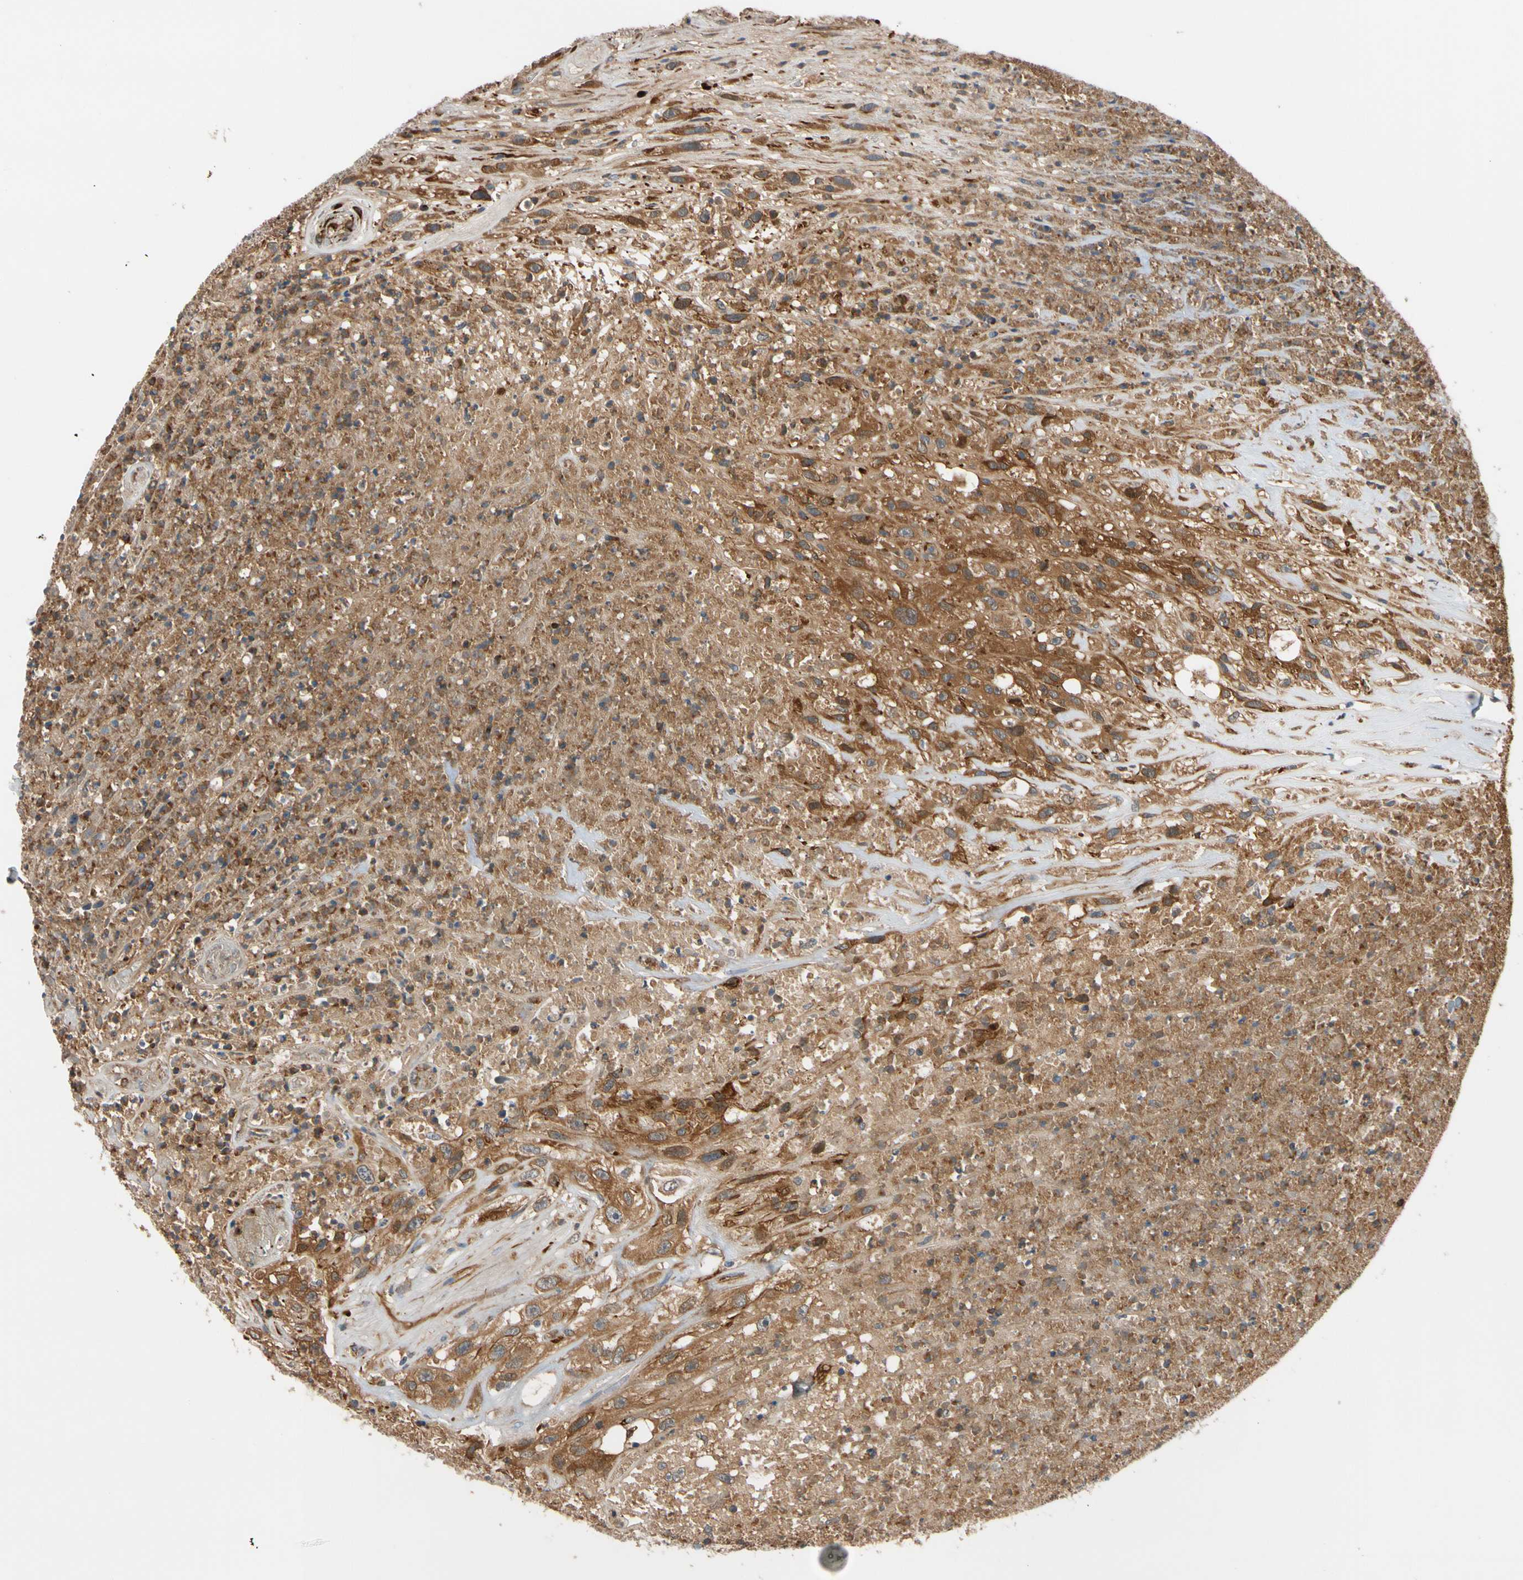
{"staining": {"intensity": "moderate", "quantity": ">75%", "location": "cytoplasmic/membranous"}, "tissue": "urothelial cancer", "cell_type": "Tumor cells", "image_type": "cancer", "snomed": [{"axis": "morphology", "description": "Urothelial carcinoma, High grade"}, {"axis": "topography", "description": "Urinary bladder"}], "caption": "Urothelial cancer stained with a protein marker demonstrates moderate staining in tumor cells.", "gene": "FGD6", "patient": {"sex": "male", "age": 66}}